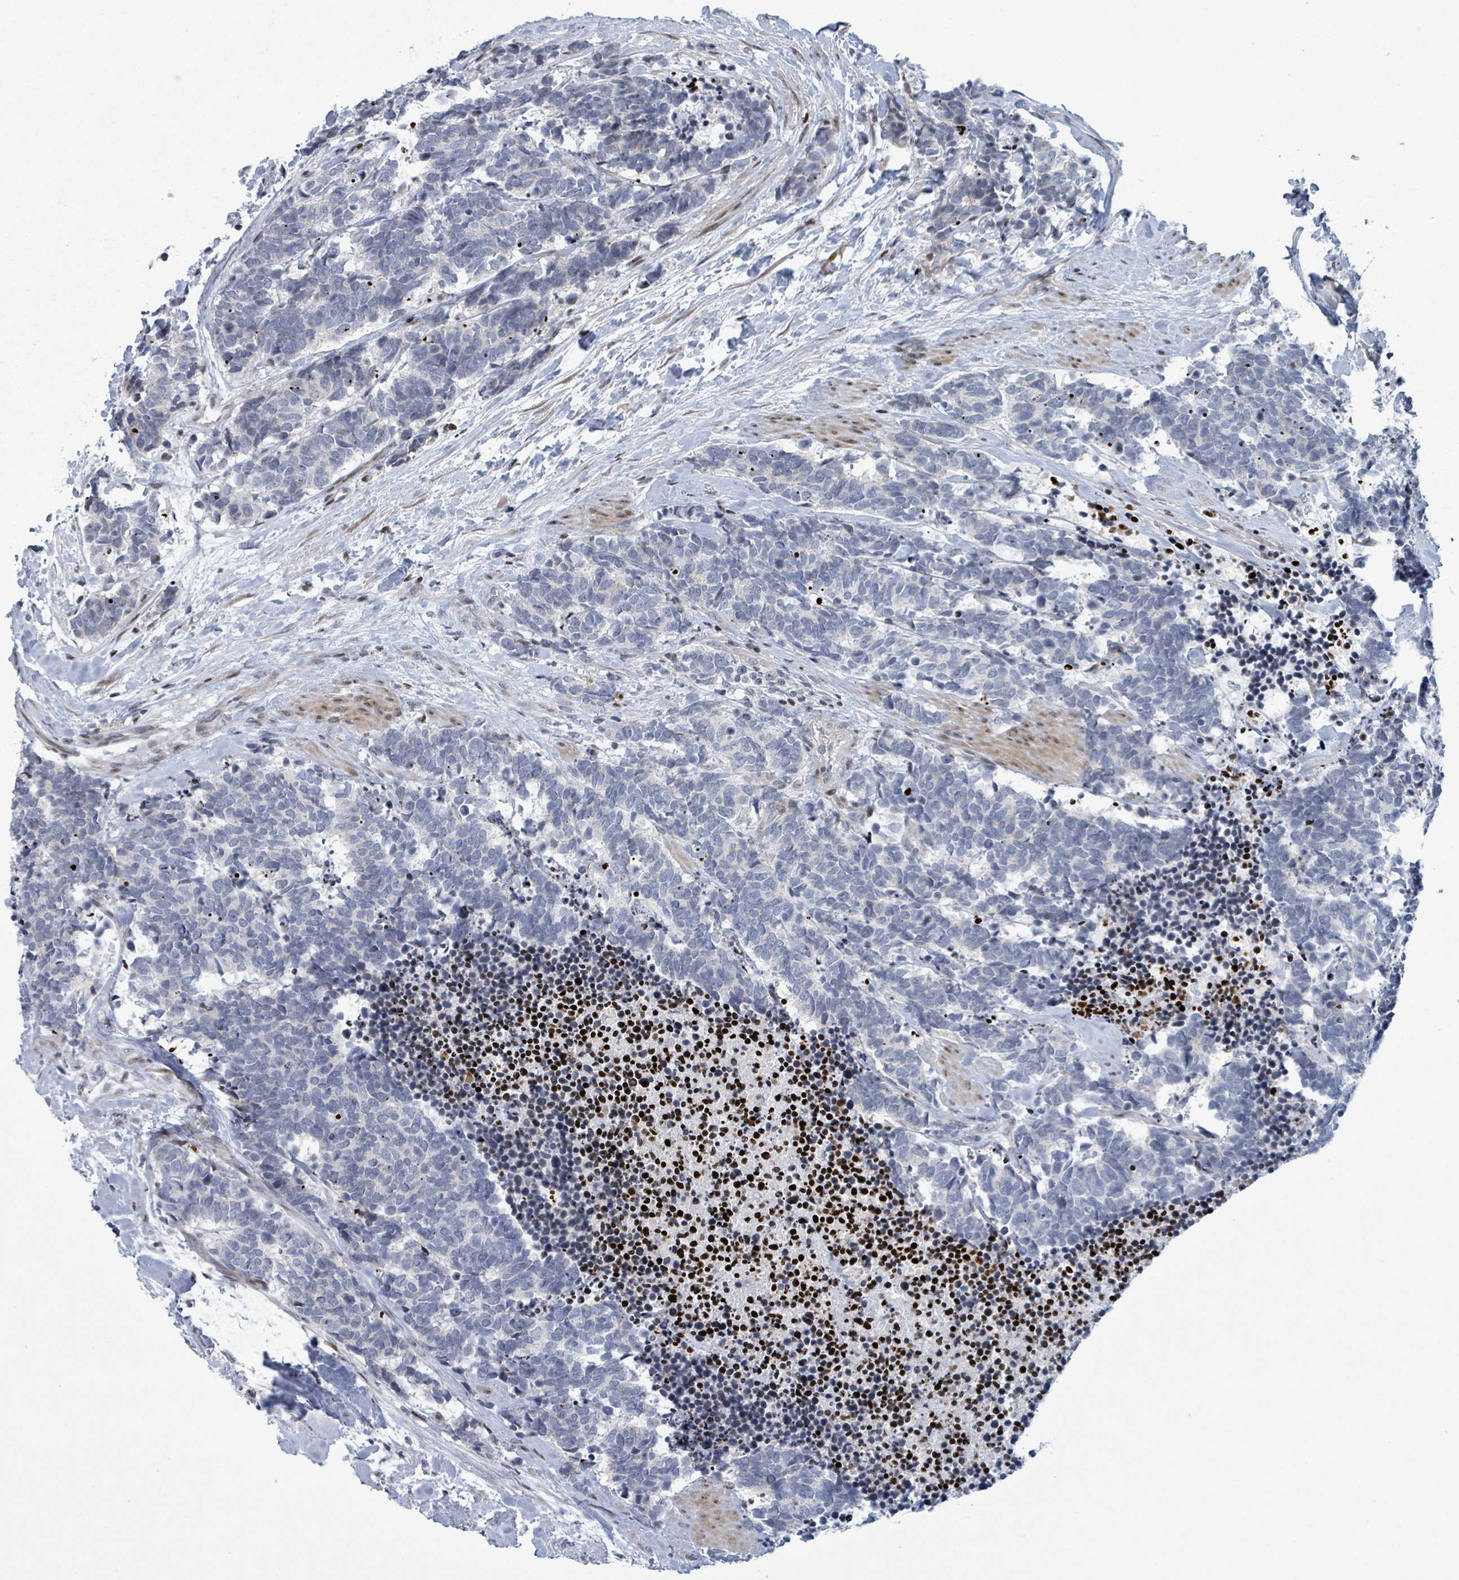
{"staining": {"intensity": "negative", "quantity": "none", "location": "none"}, "tissue": "carcinoid", "cell_type": "Tumor cells", "image_type": "cancer", "snomed": [{"axis": "morphology", "description": "Carcinoma, NOS"}, {"axis": "morphology", "description": "Carcinoid, malignant, NOS"}, {"axis": "topography", "description": "Prostate"}], "caption": "Tumor cells are negative for brown protein staining in carcinoid (malignant).", "gene": "FNDC4", "patient": {"sex": "male", "age": 57}}